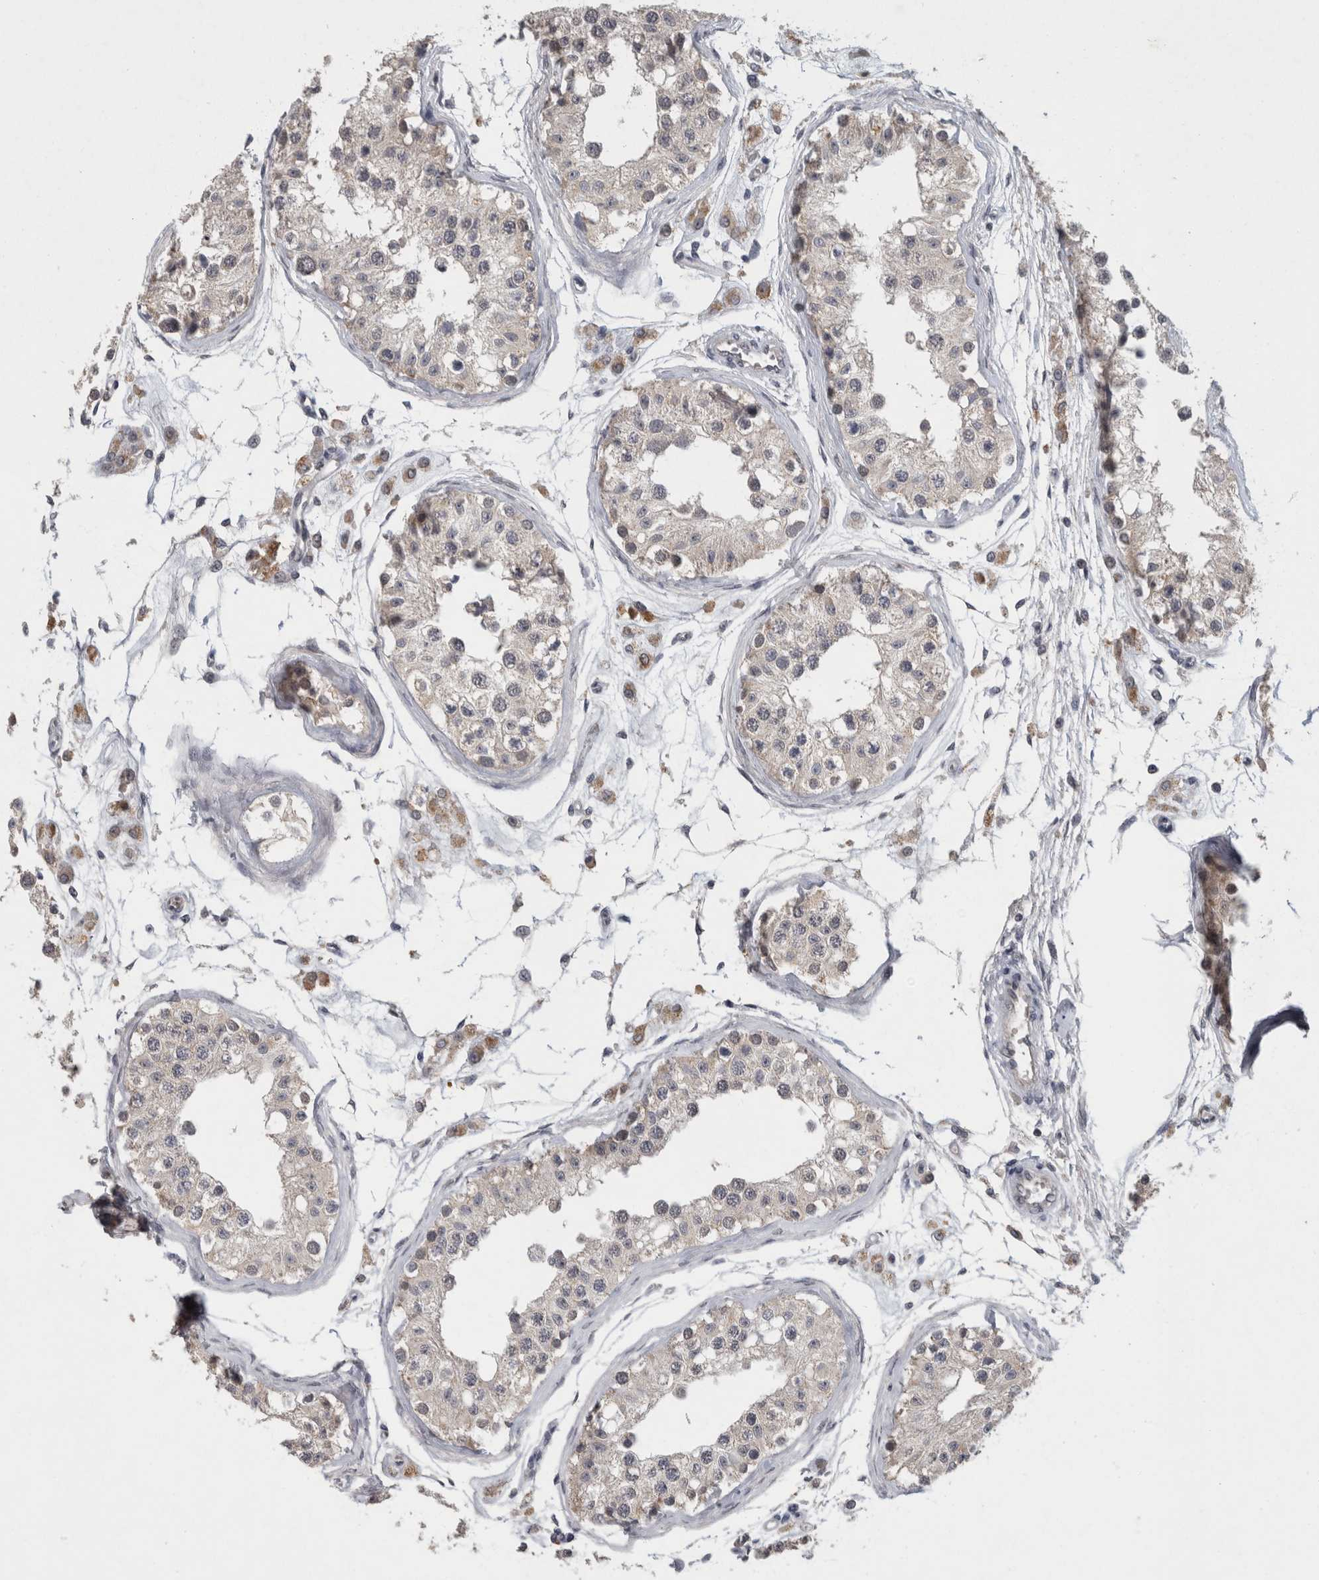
{"staining": {"intensity": "weak", "quantity": "25%-75%", "location": "cytoplasmic/membranous"}, "tissue": "testis", "cell_type": "Cells in seminiferous ducts", "image_type": "normal", "snomed": [{"axis": "morphology", "description": "Normal tissue, NOS"}, {"axis": "morphology", "description": "Adenocarcinoma, metastatic, NOS"}, {"axis": "topography", "description": "Testis"}], "caption": "Protein expression analysis of normal human testis reveals weak cytoplasmic/membranous expression in about 25%-75% of cells in seminiferous ducts.", "gene": "RHPN1", "patient": {"sex": "male", "age": 26}}